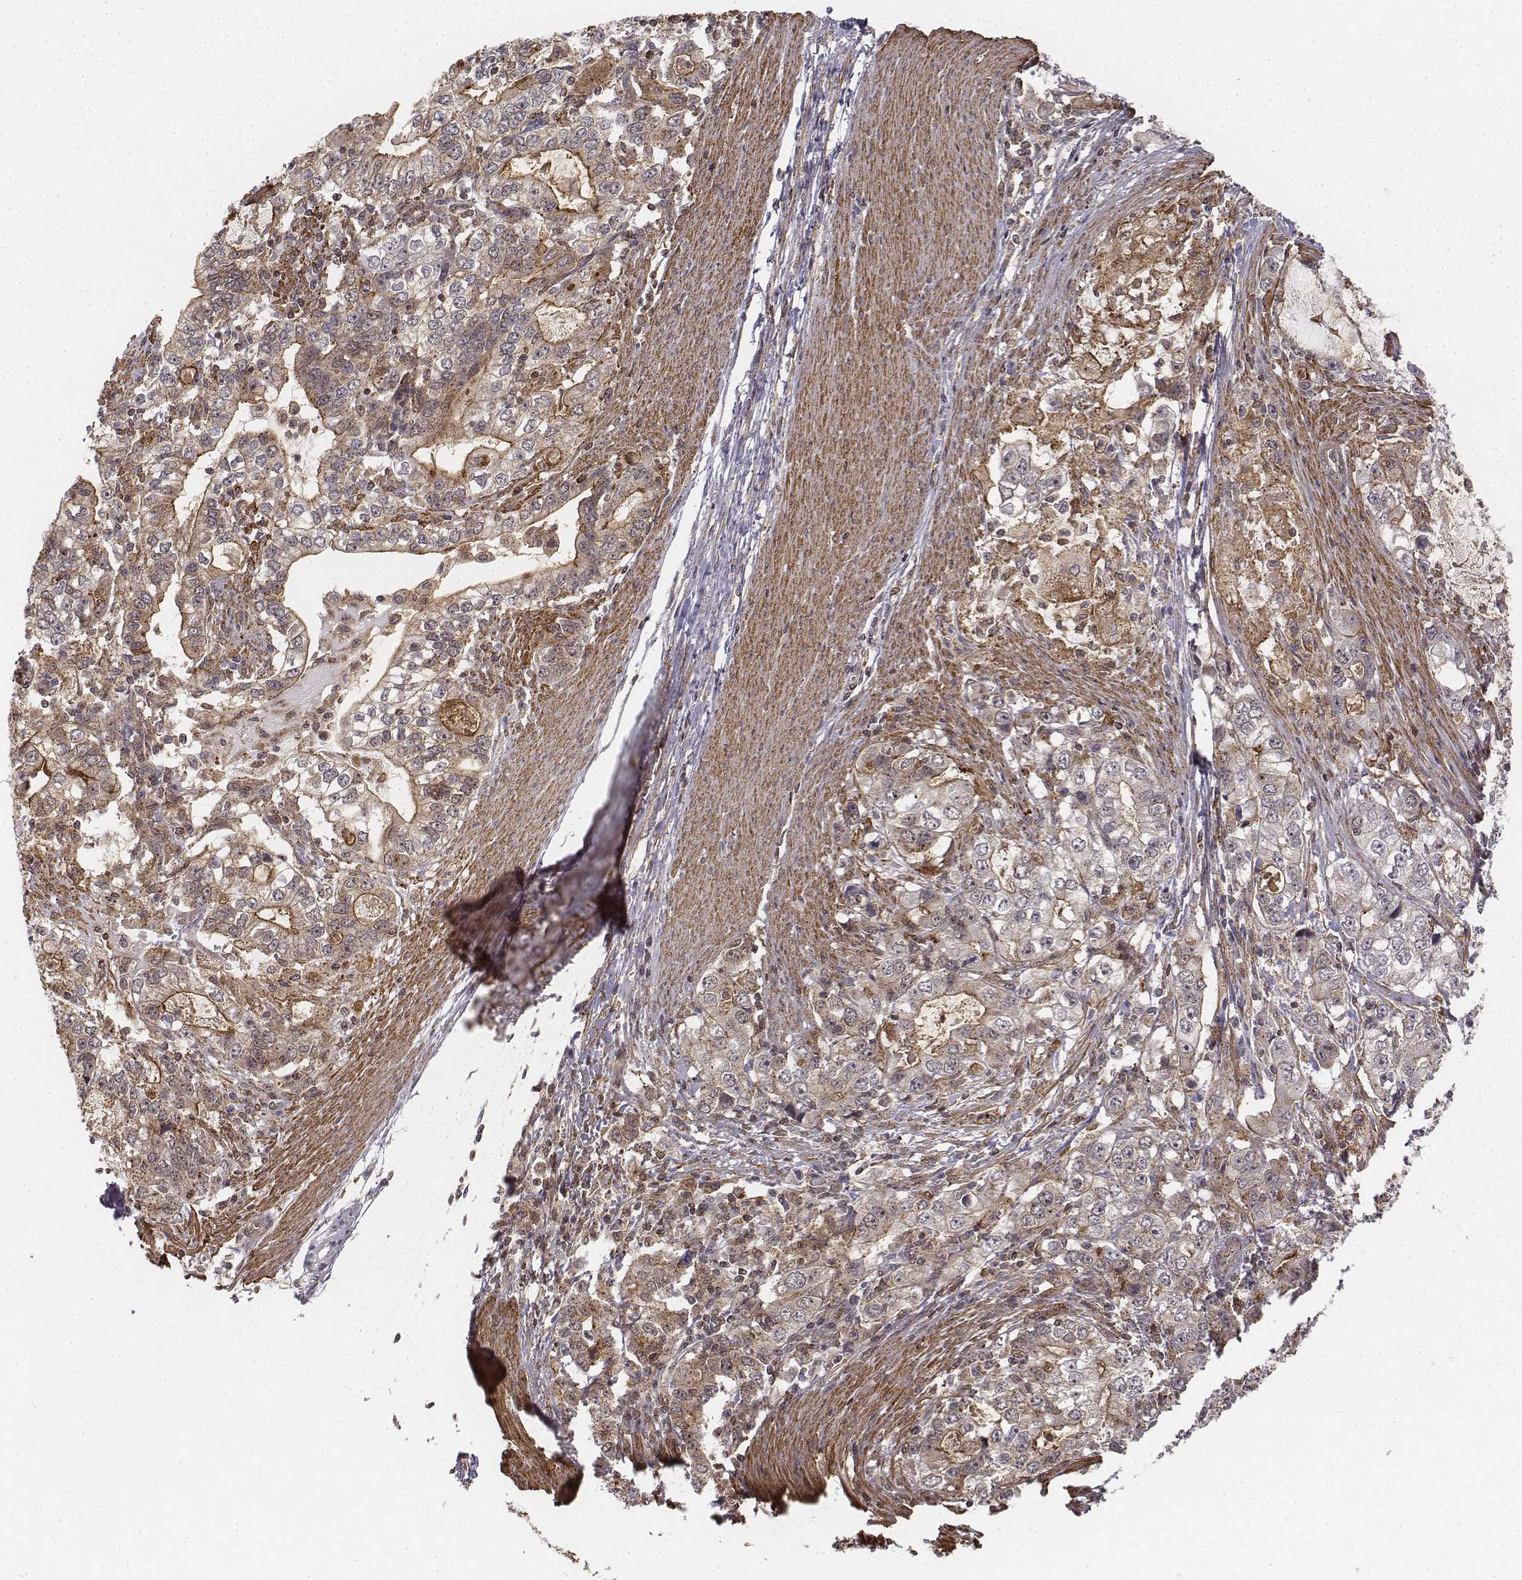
{"staining": {"intensity": "moderate", "quantity": "25%-75%", "location": "cytoplasmic/membranous"}, "tissue": "stomach cancer", "cell_type": "Tumor cells", "image_type": "cancer", "snomed": [{"axis": "morphology", "description": "Adenocarcinoma, NOS"}, {"axis": "topography", "description": "Stomach, lower"}], "caption": "Protein analysis of stomach adenocarcinoma tissue exhibits moderate cytoplasmic/membranous staining in approximately 25%-75% of tumor cells. Using DAB (3,3'-diaminobenzidine) (brown) and hematoxylin (blue) stains, captured at high magnification using brightfield microscopy.", "gene": "ZFYVE19", "patient": {"sex": "female", "age": 72}}